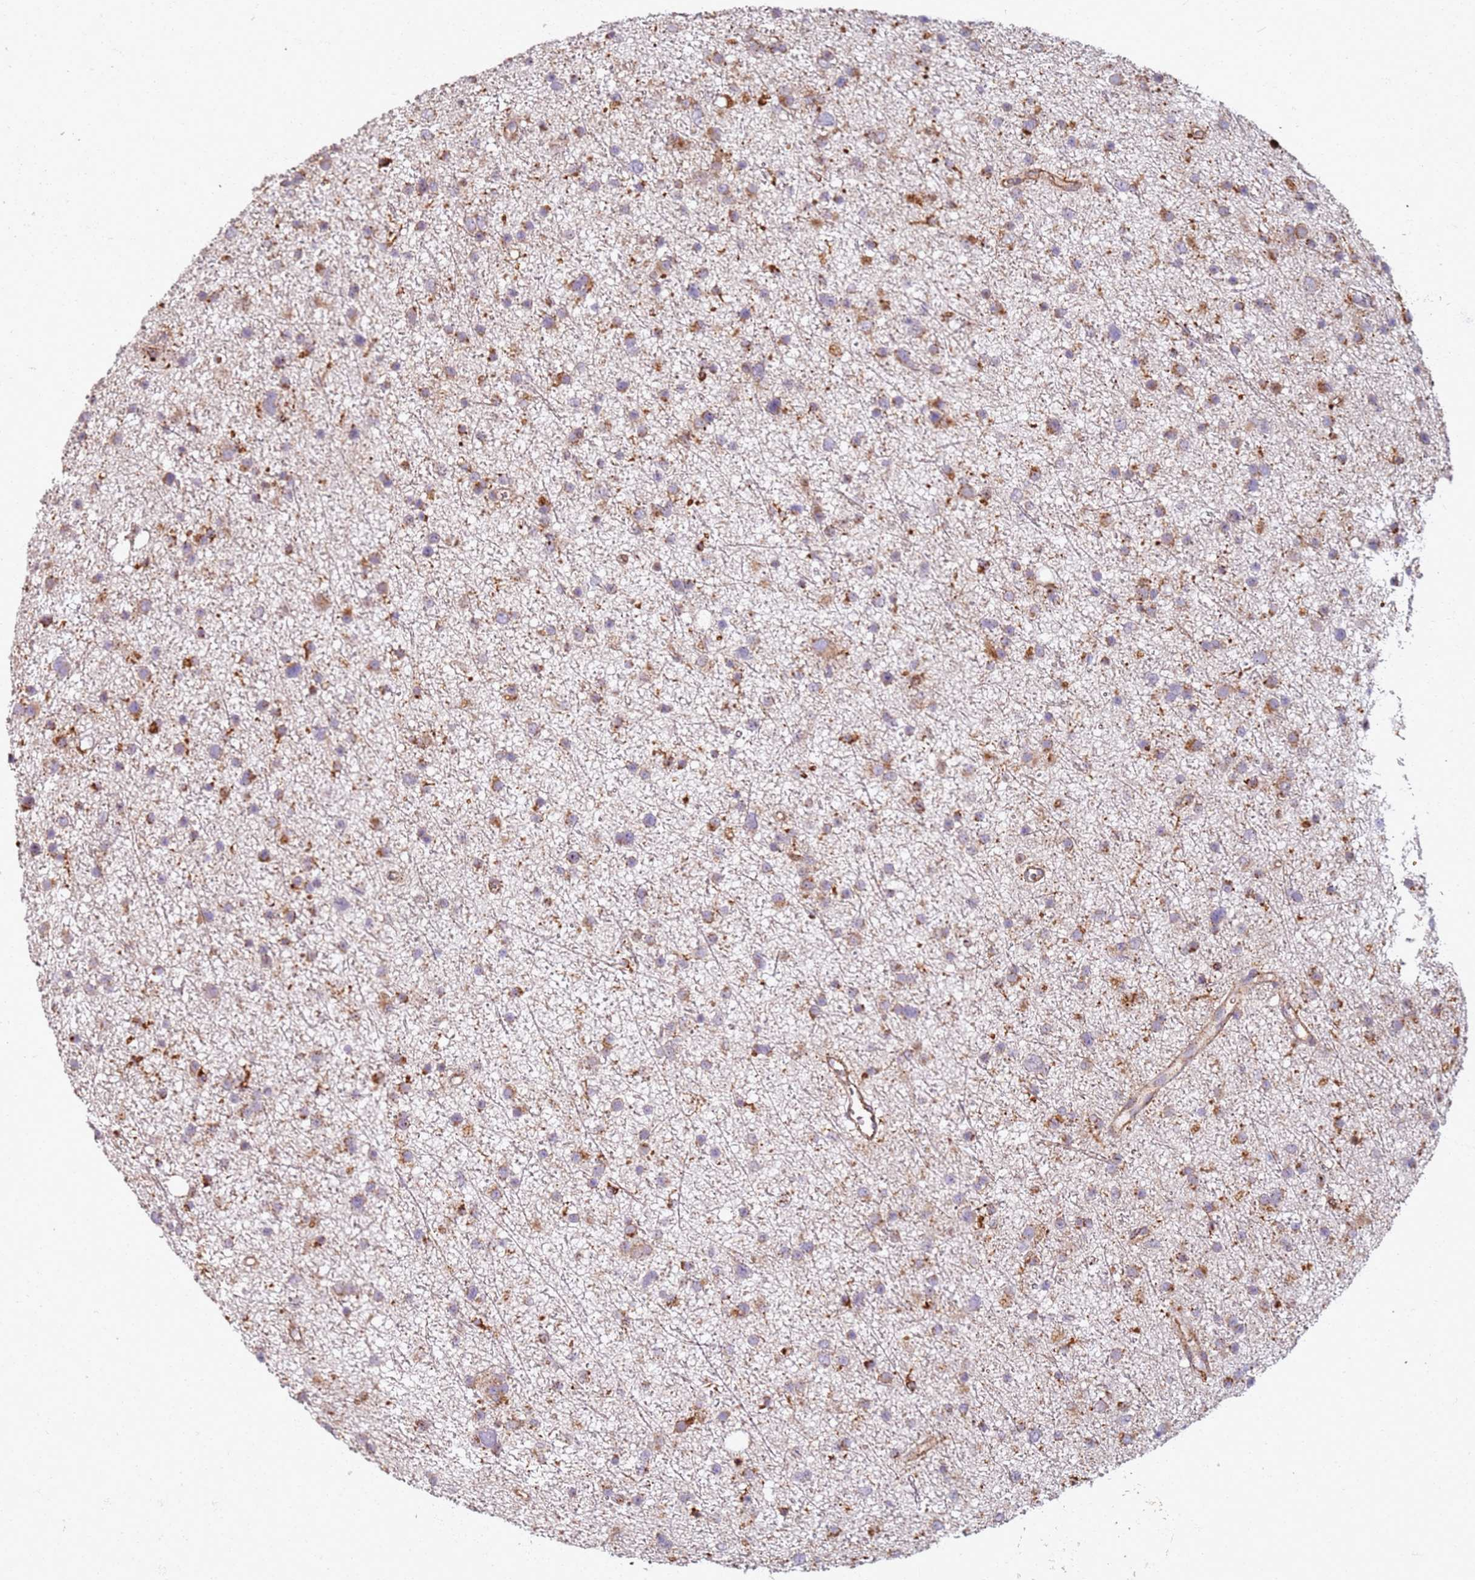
{"staining": {"intensity": "moderate", "quantity": ">75%", "location": "cytoplasmic/membranous"}, "tissue": "glioma", "cell_type": "Tumor cells", "image_type": "cancer", "snomed": [{"axis": "morphology", "description": "Glioma, malignant, Low grade"}, {"axis": "topography", "description": "Cerebral cortex"}], "caption": "Immunohistochemistry (IHC) (DAB (3,3'-diaminobenzidine)) staining of human glioma demonstrates moderate cytoplasmic/membranous protein positivity in about >75% of tumor cells. Using DAB (3,3'-diaminobenzidine) (brown) and hematoxylin (blue) stains, captured at high magnification using brightfield microscopy.", "gene": "PROKR2", "patient": {"sex": "female", "age": 39}}